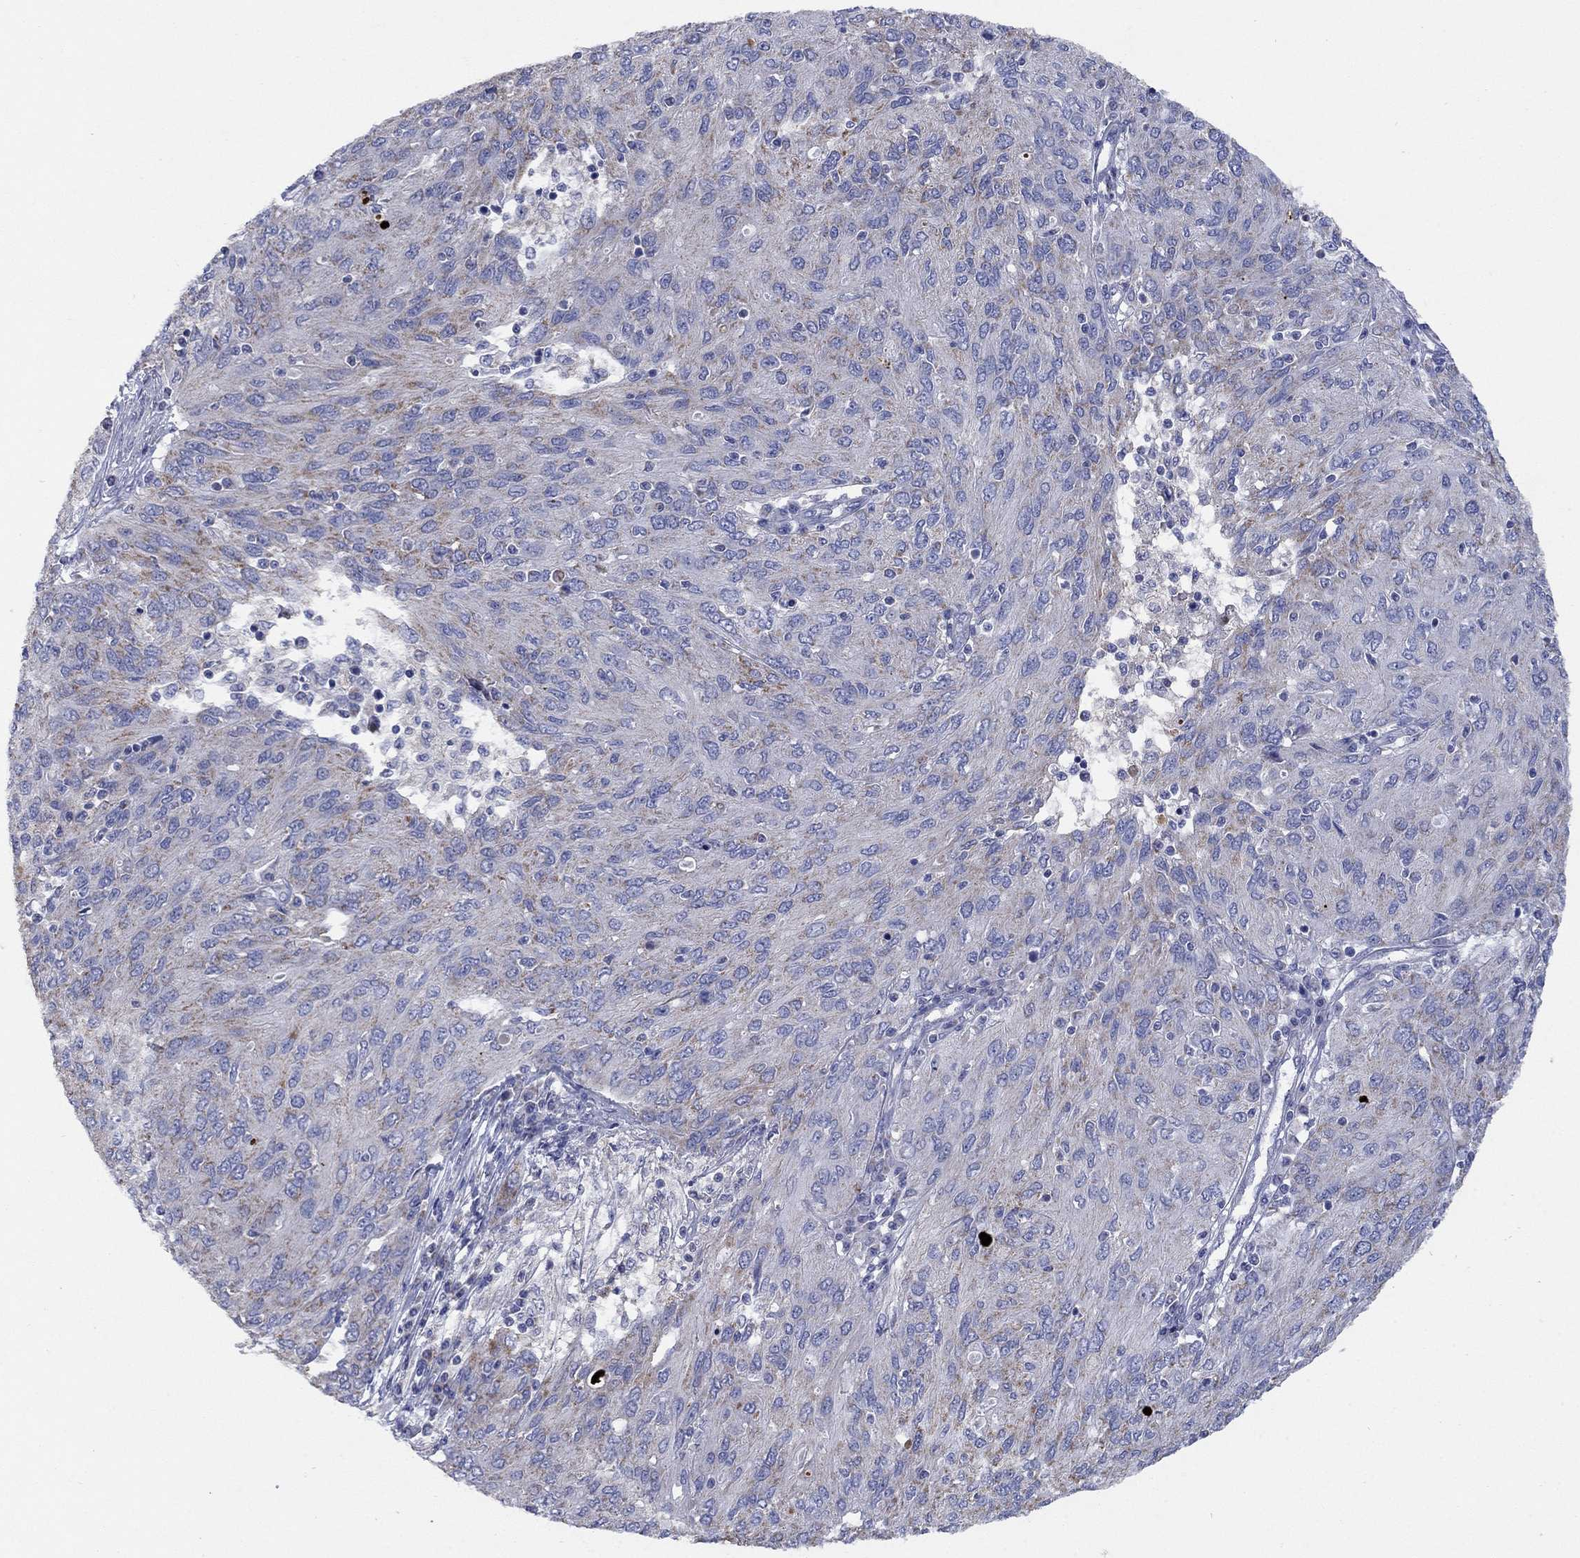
{"staining": {"intensity": "weak", "quantity": "25%-75%", "location": "cytoplasmic/membranous"}, "tissue": "ovarian cancer", "cell_type": "Tumor cells", "image_type": "cancer", "snomed": [{"axis": "morphology", "description": "Carcinoma, endometroid"}, {"axis": "topography", "description": "Ovary"}], "caption": "Weak cytoplasmic/membranous positivity for a protein is appreciated in approximately 25%-75% of tumor cells of ovarian cancer using immunohistochemistry (IHC).", "gene": "CLVS1", "patient": {"sex": "female", "age": 50}}